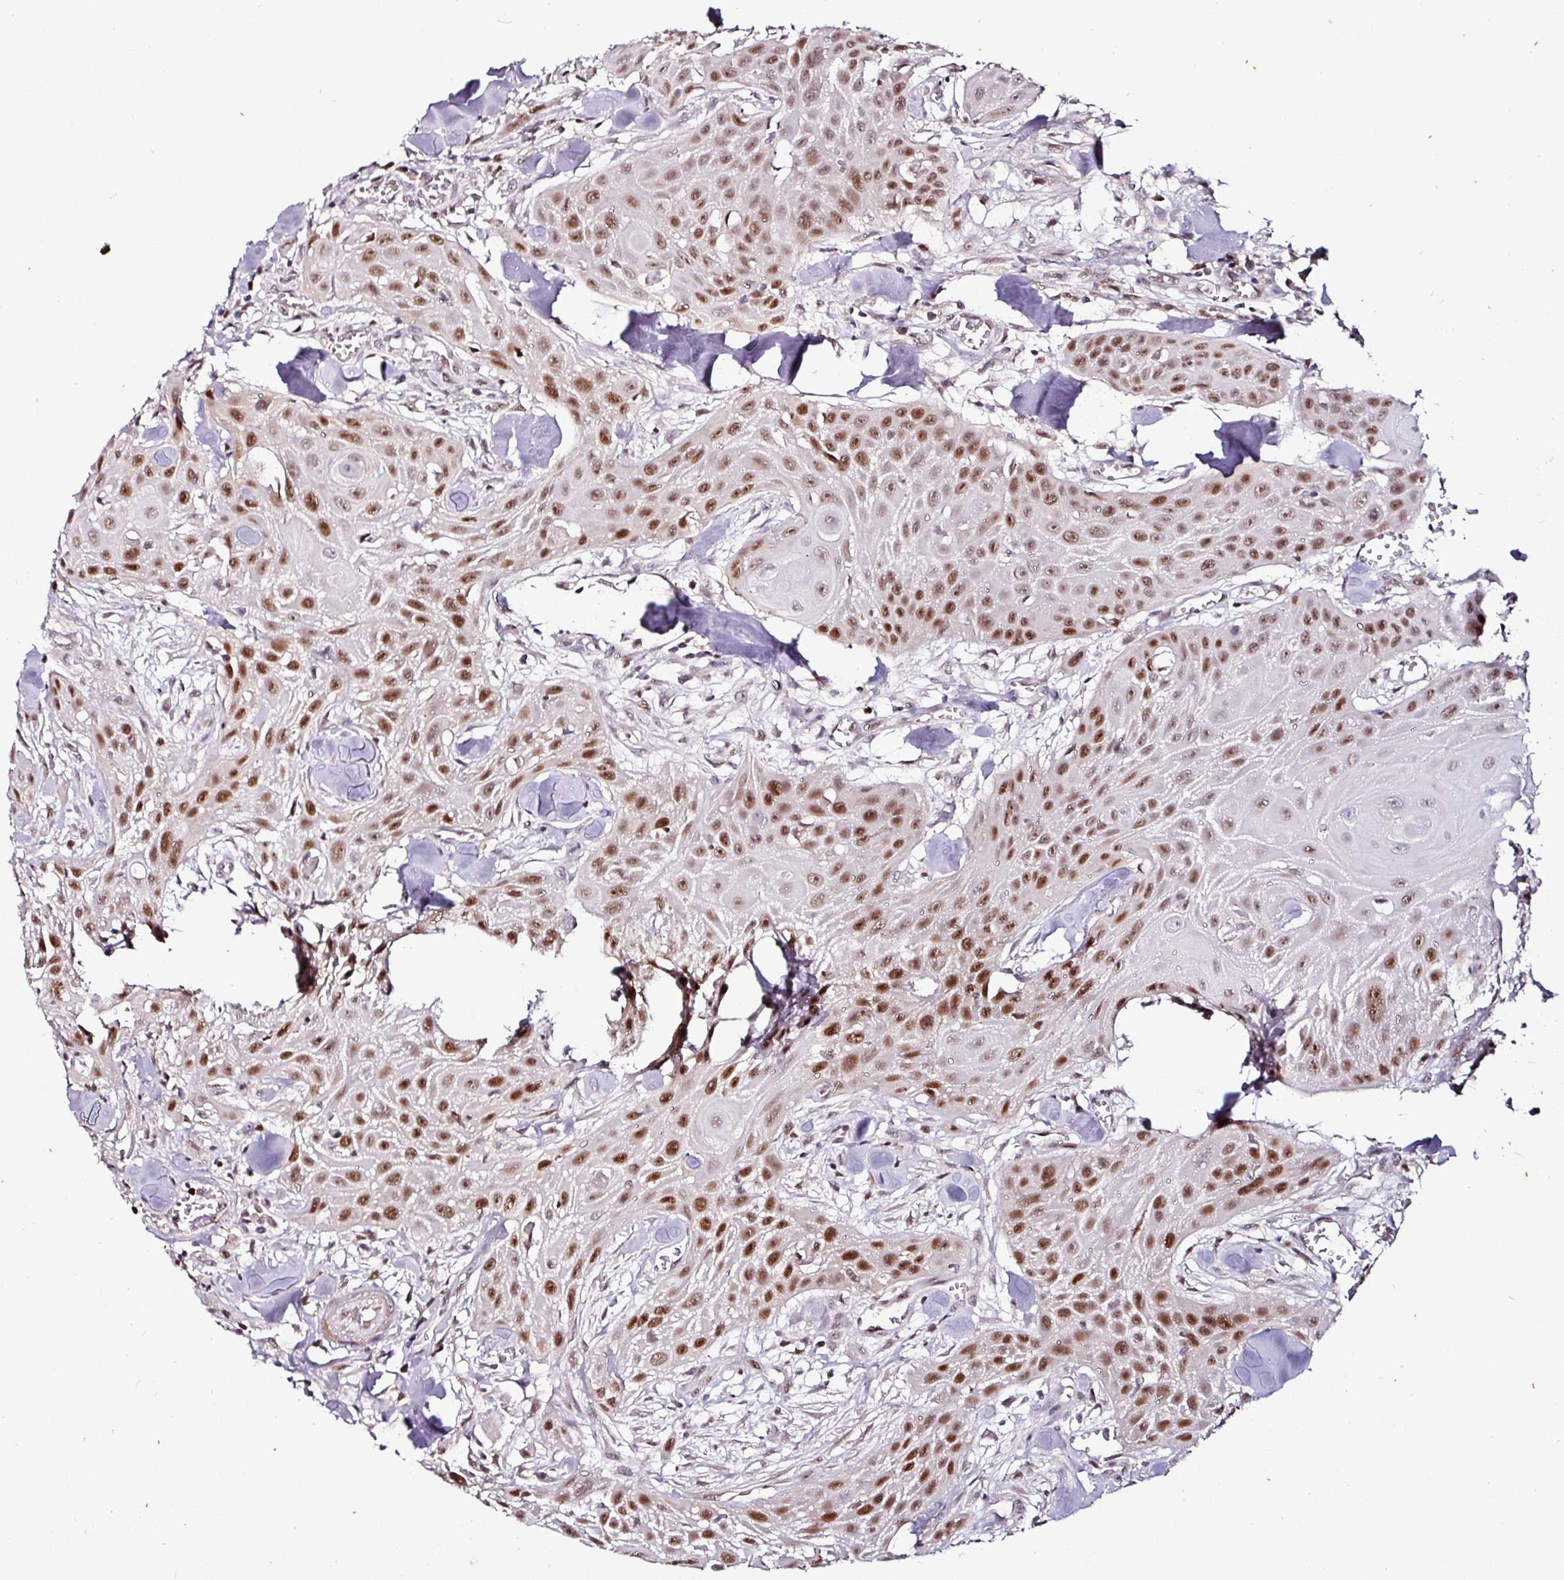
{"staining": {"intensity": "moderate", "quantity": ">75%", "location": "nuclear"}, "tissue": "head and neck cancer", "cell_type": "Tumor cells", "image_type": "cancer", "snomed": [{"axis": "morphology", "description": "Squamous cell carcinoma, NOS"}, {"axis": "topography", "description": "Lymph node"}, {"axis": "topography", "description": "Salivary gland"}, {"axis": "topography", "description": "Head-Neck"}], "caption": "The image shows a brown stain indicating the presence of a protein in the nuclear of tumor cells in head and neck squamous cell carcinoma. The staining was performed using DAB (3,3'-diaminobenzidine) to visualize the protein expression in brown, while the nuclei were stained in blue with hematoxylin (Magnification: 20x).", "gene": "KLF16", "patient": {"sex": "female", "age": 74}}